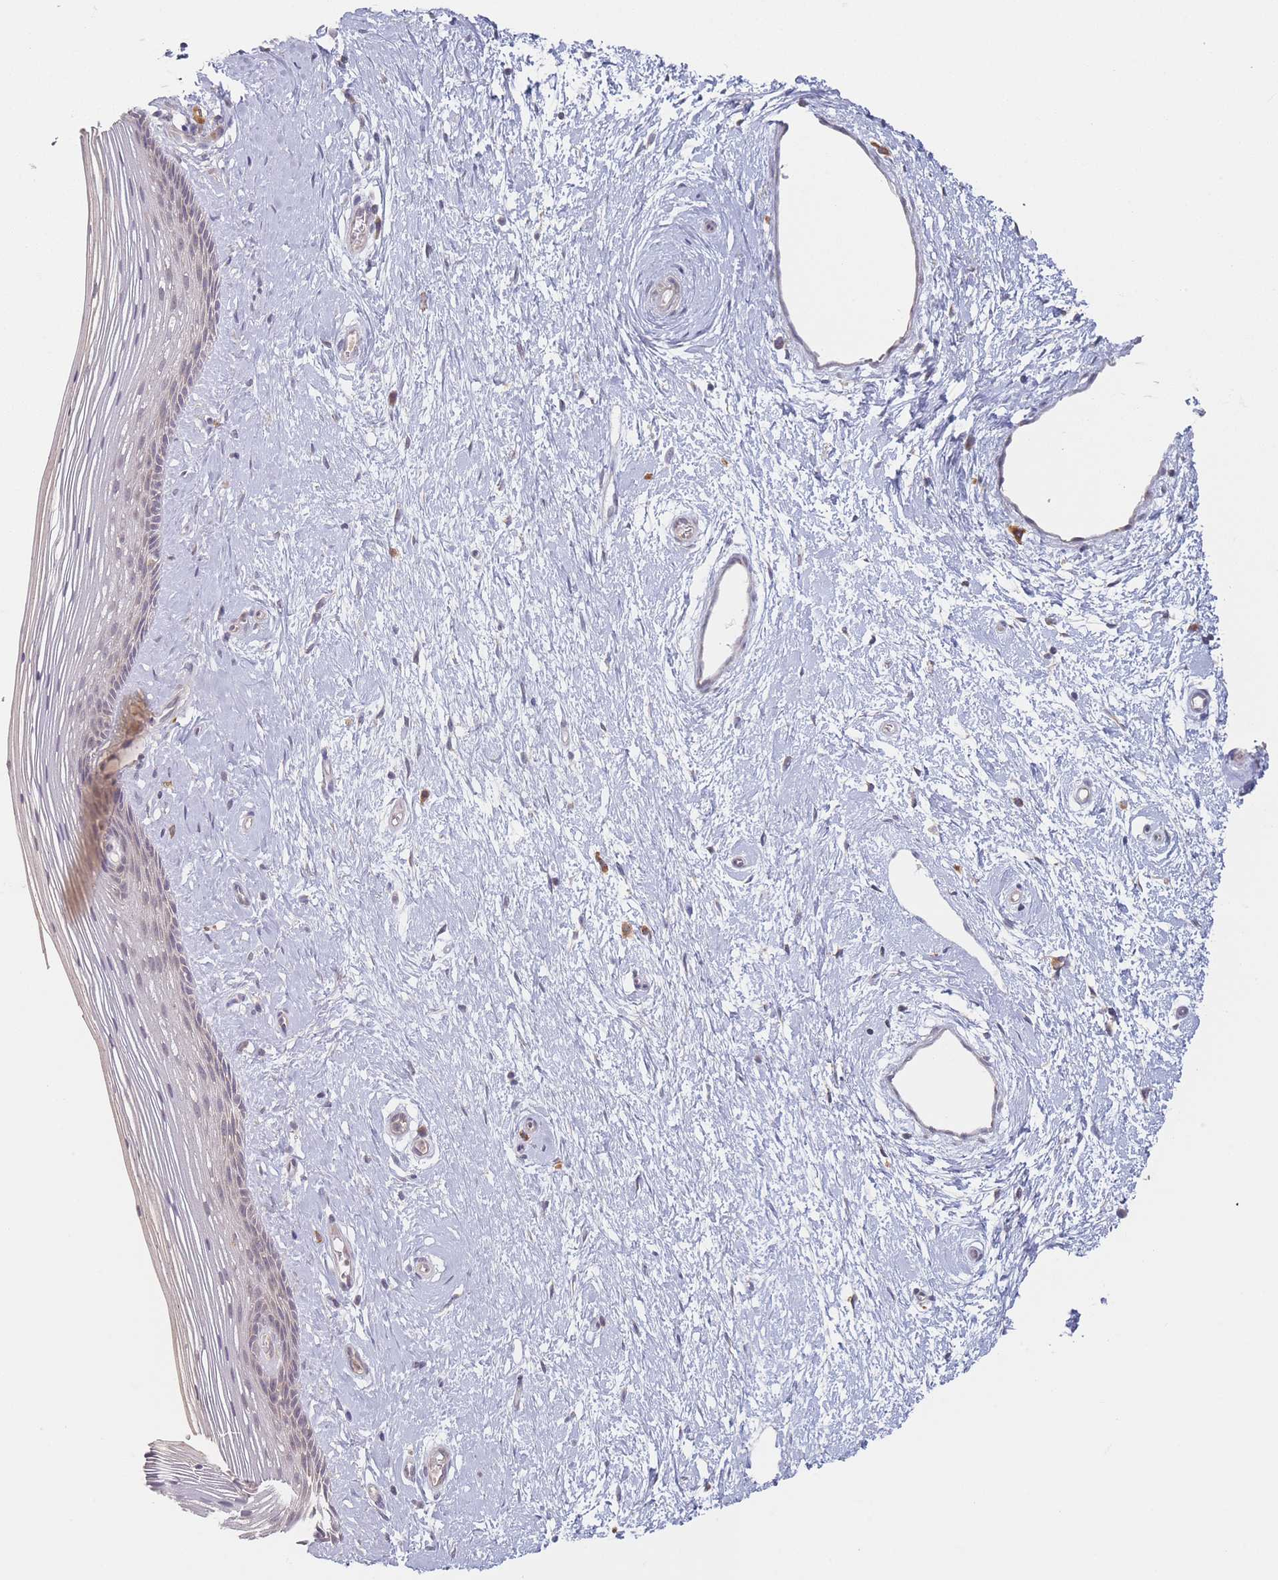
{"staining": {"intensity": "negative", "quantity": "none", "location": "none"}, "tissue": "vagina", "cell_type": "Squamous epithelial cells", "image_type": "normal", "snomed": [{"axis": "morphology", "description": "Normal tissue, NOS"}, {"axis": "topography", "description": "Vagina"}], "caption": "Human vagina stained for a protein using immunohistochemistry displays no staining in squamous epithelial cells.", "gene": "PPM1A", "patient": {"sex": "female", "age": 46}}